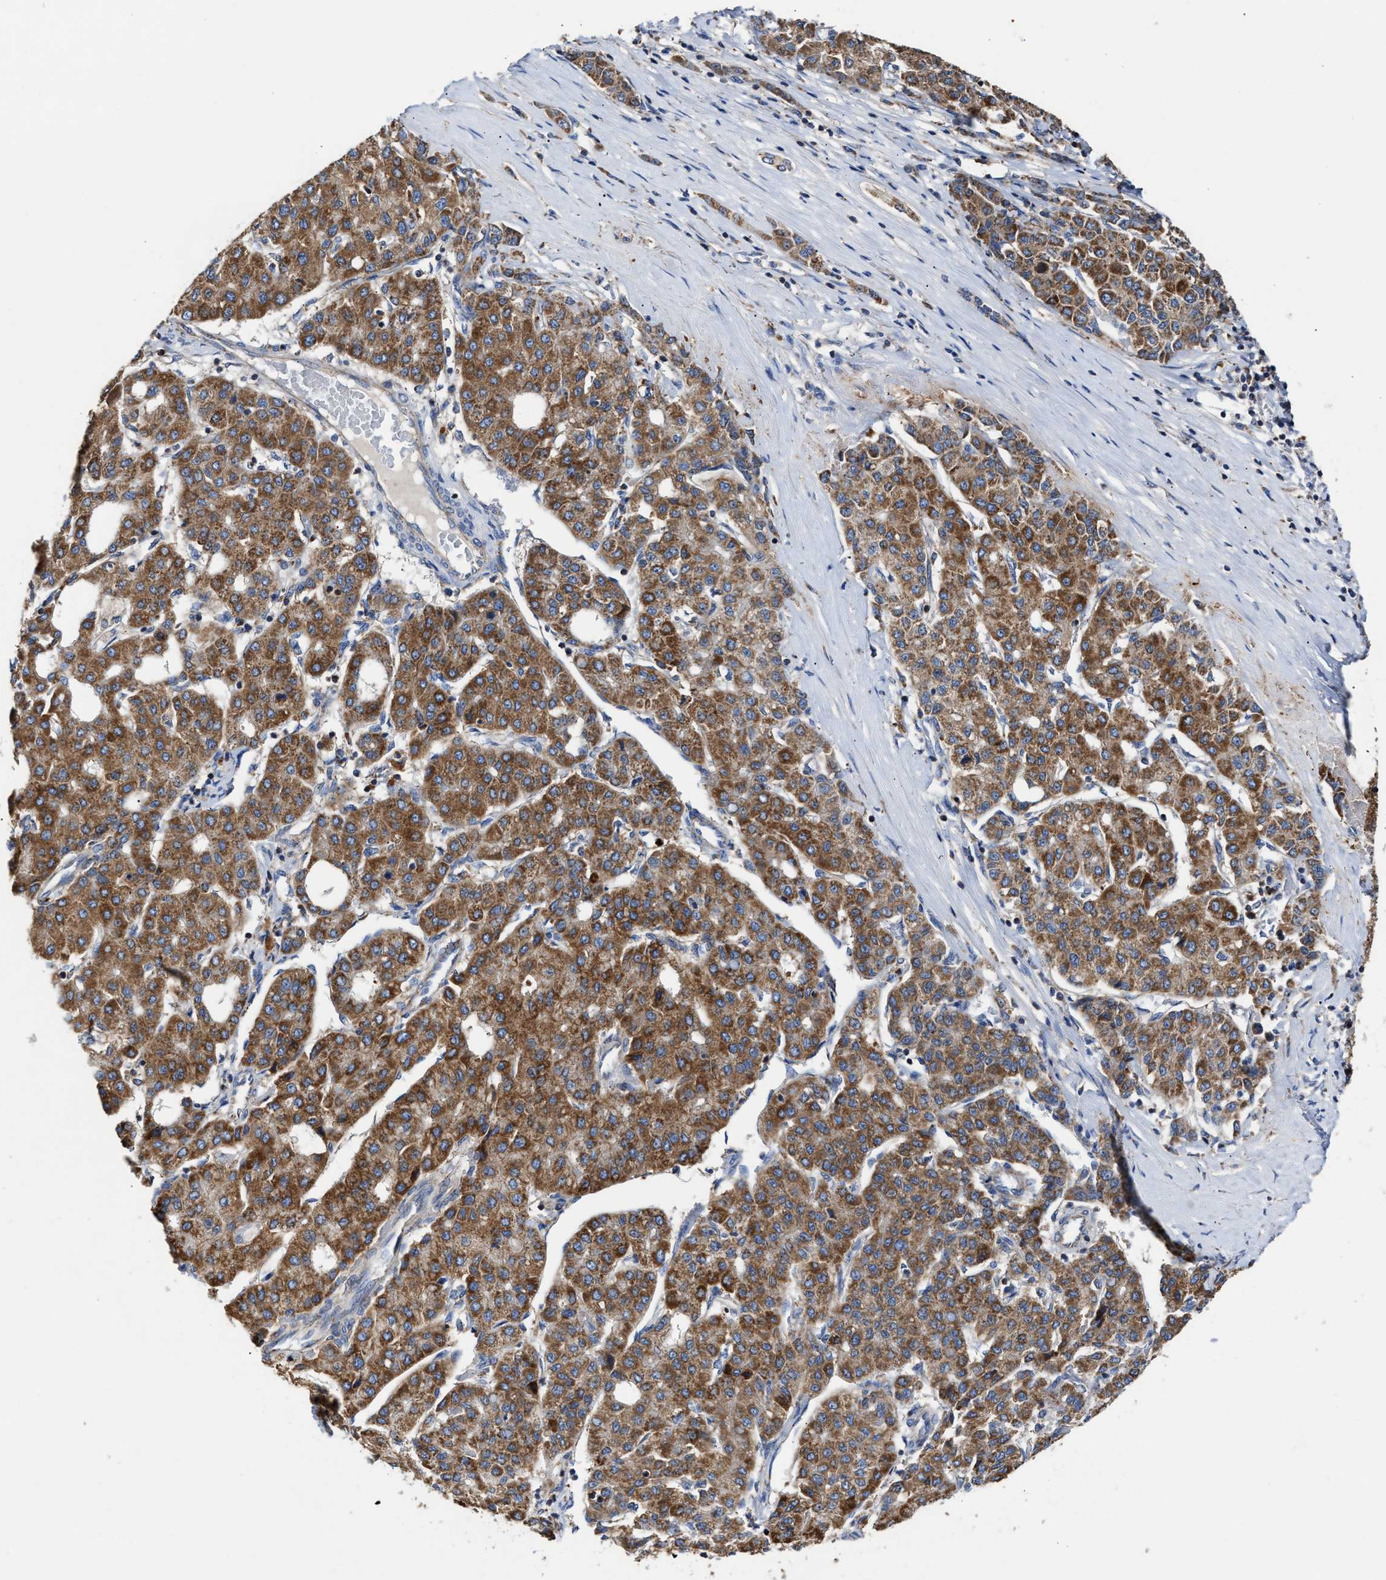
{"staining": {"intensity": "moderate", "quantity": ">75%", "location": "cytoplasmic/membranous"}, "tissue": "liver cancer", "cell_type": "Tumor cells", "image_type": "cancer", "snomed": [{"axis": "morphology", "description": "Carcinoma, Hepatocellular, NOS"}, {"axis": "topography", "description": "Liver"}], "caption": "Protein staining demonstrates moderate cytoplasmic/membranous positivity in approximately >75% of tumor cells in liver cancer (hepatocellular carcinoma).", "gene": "MECR", "patient": {"sex": "male", "age": 65}}